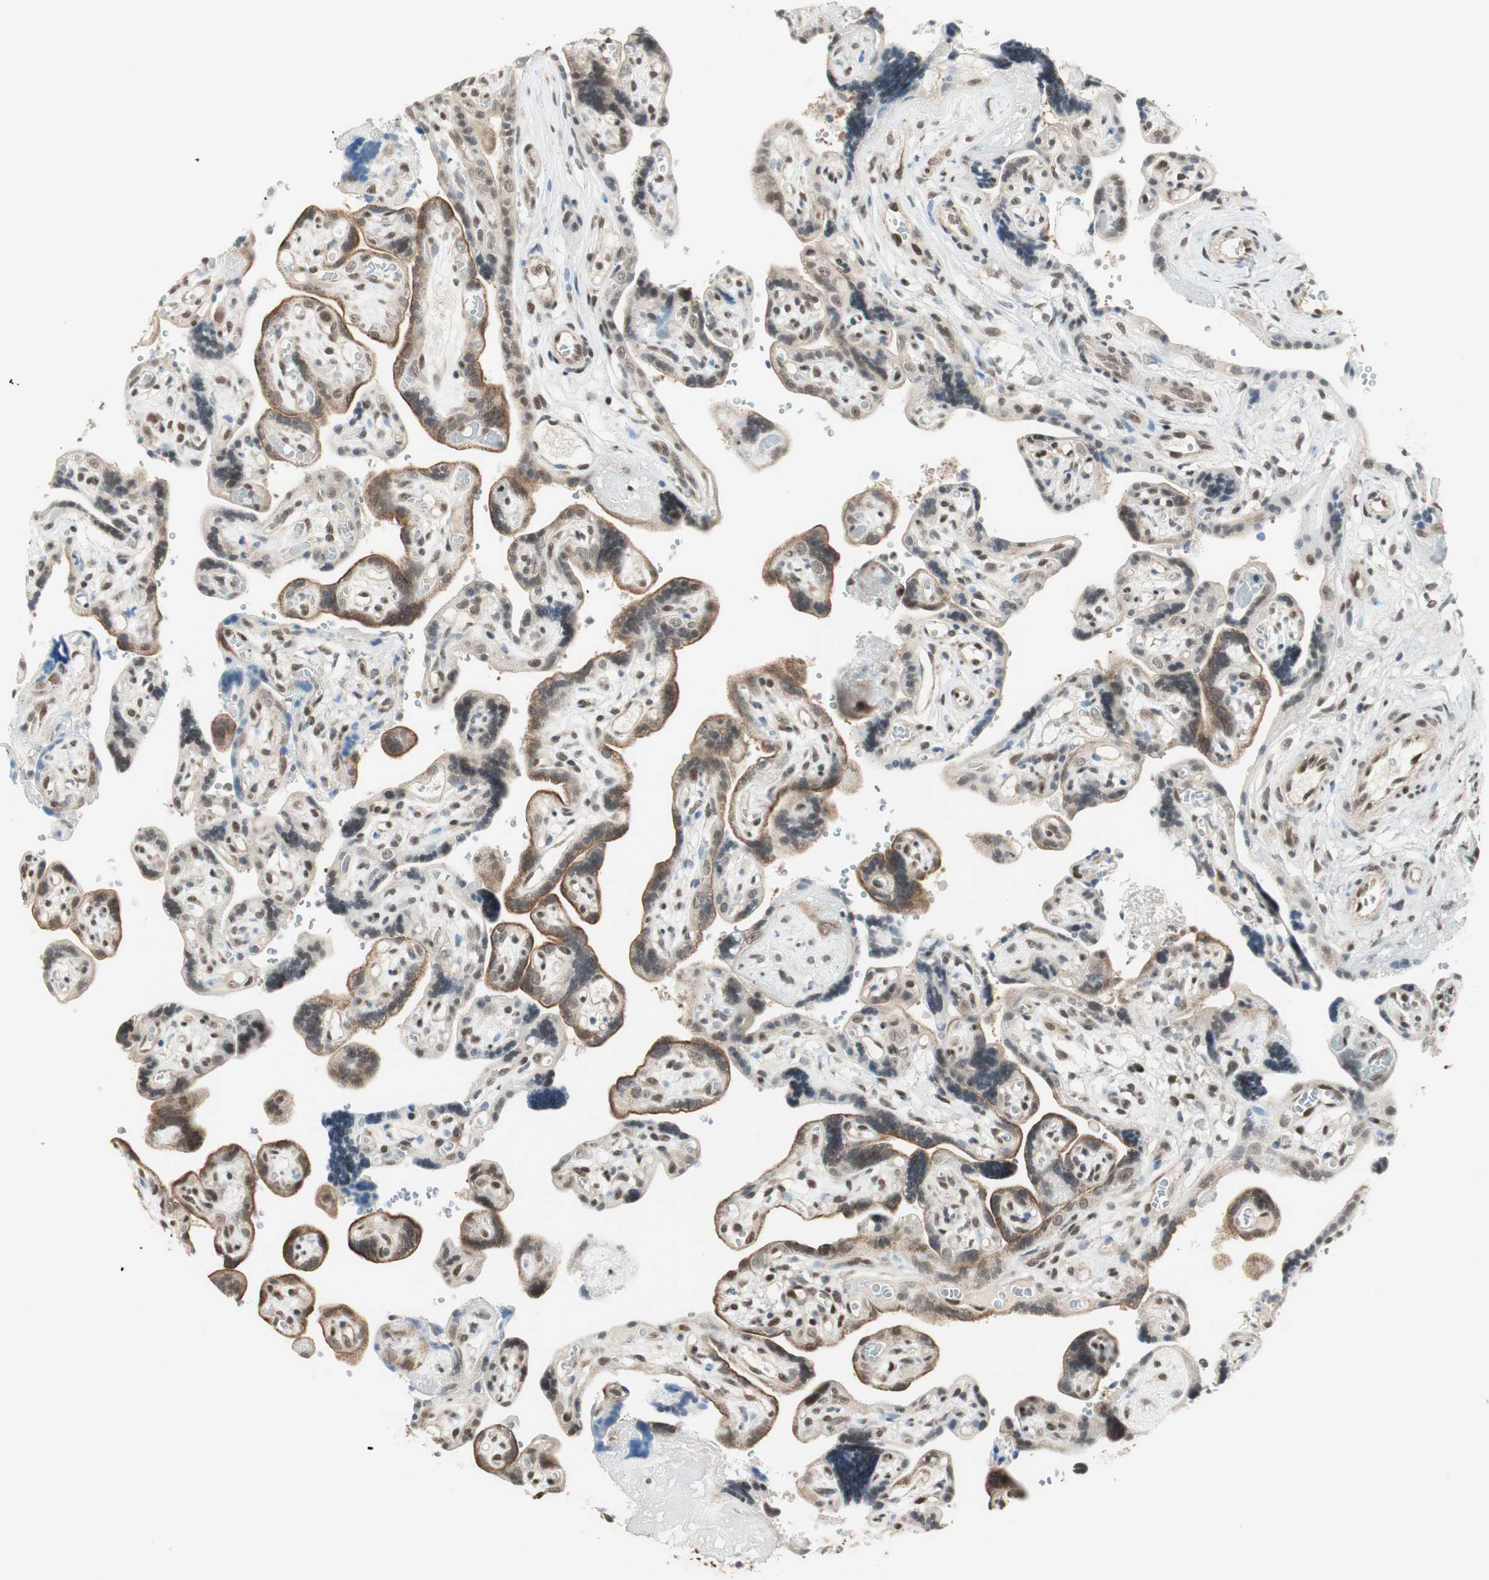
{"staining": {"intensity": "moderate", "quantity": ">75%", "location": "cytoplasmic/membranous,nuclear"}, "tissue": "placenta", "cell_type": "Decidual cells", "image_type": "normal", "snomed": [{"axis": "morphology", "description": "Normal tissue, NOS"}, {"axis": "topography", "description": "Placenta"}], "caption": "This photomicrograph demonstrates unremarkable placenta stained with IHC to label a protein in brown. The cytoplasmic/membranous,nuclear of decidual cells show moderate positivity for the protein. Nuclei are counter-stained blue.", "gene": "ZBTB17", "patient": {"sex": "female", "age": 30}}